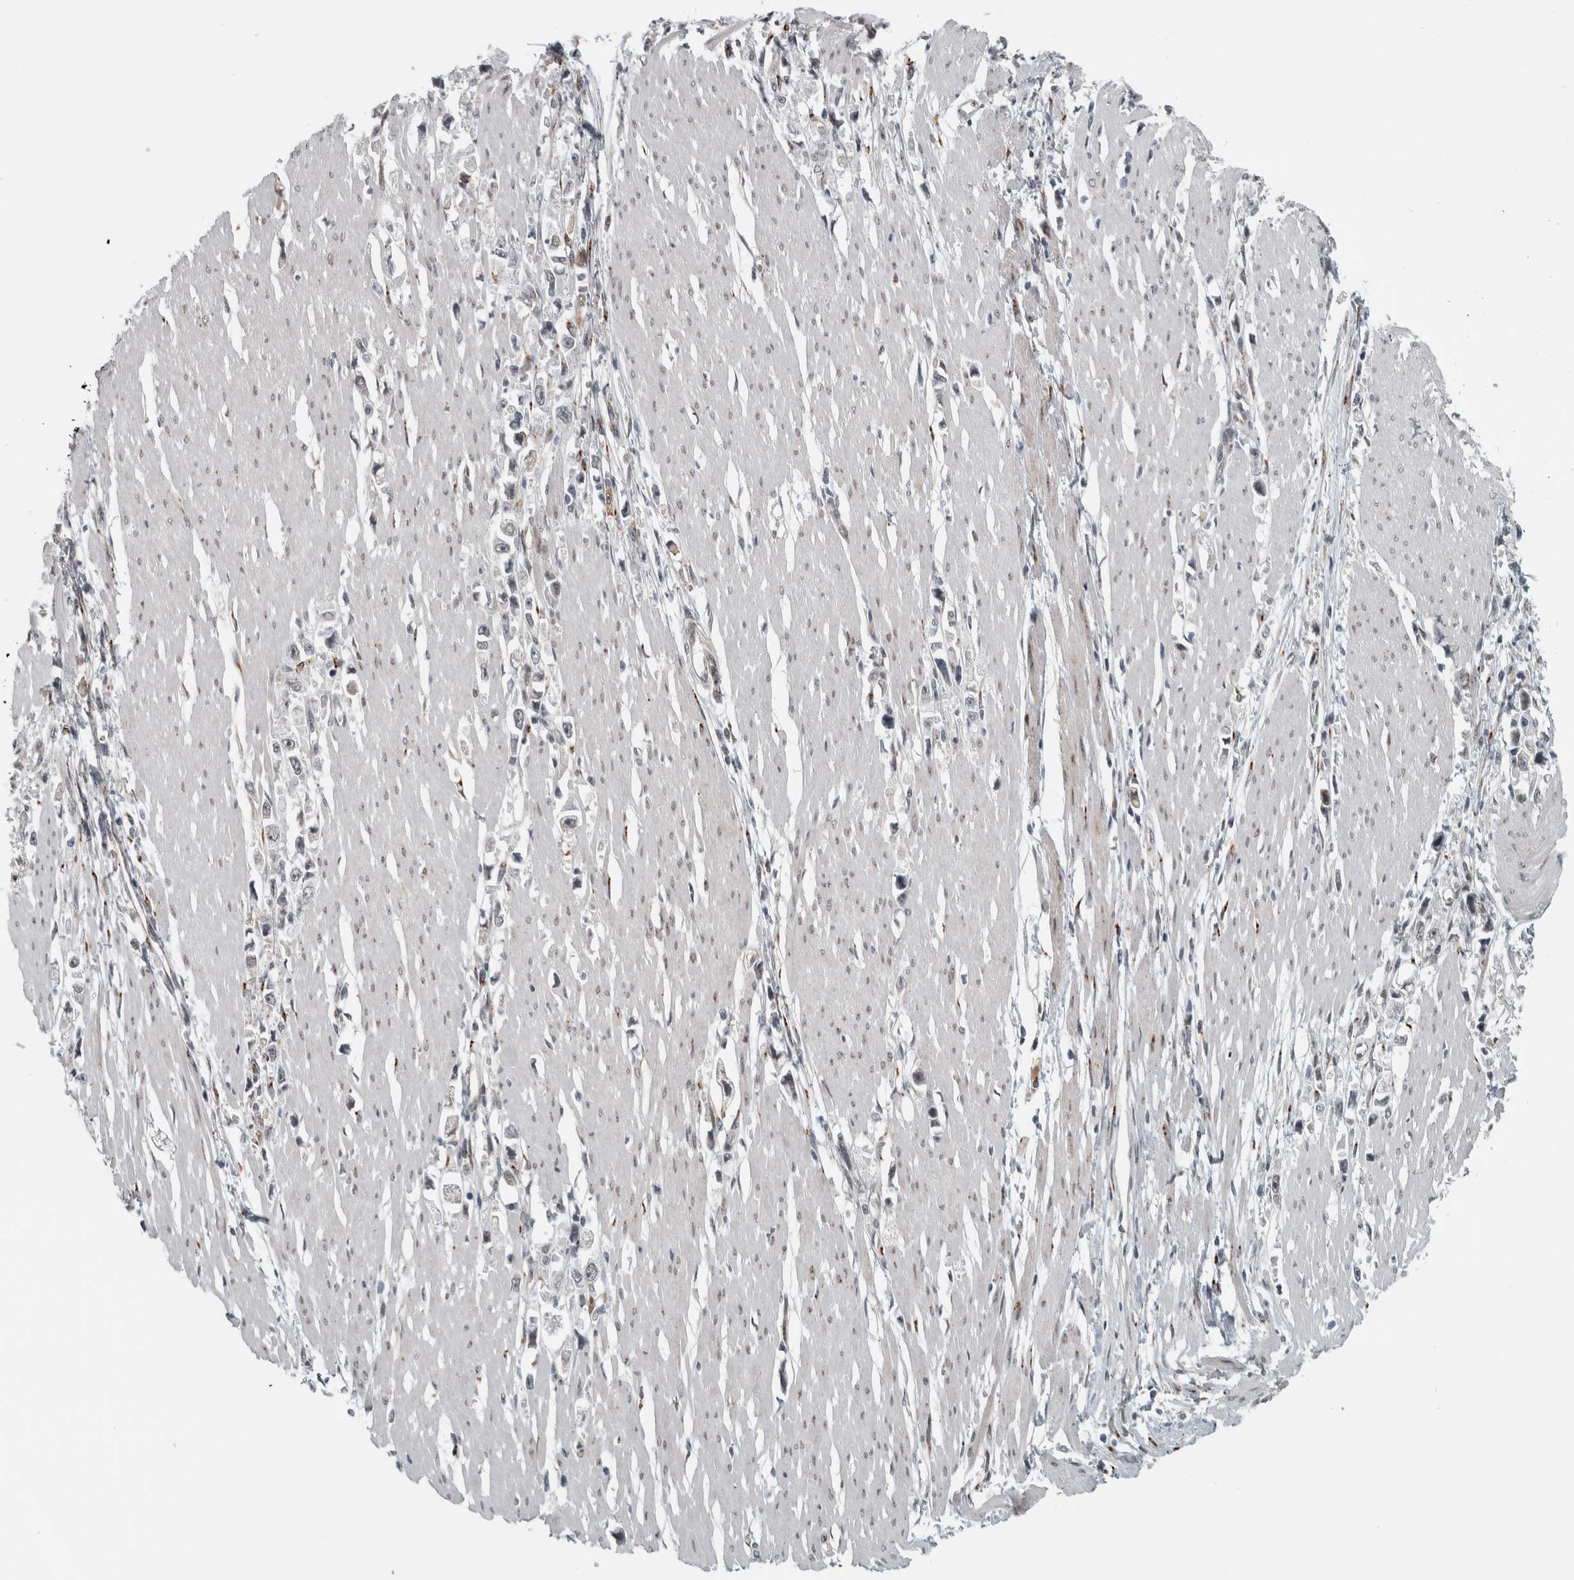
{"staining": {"intensity": "weak", "quantity": "<25%", "location": "nuclear"}, "tissue": "stomach cancer", "cell_type": "Tumor cells", "image_type": "cancer", "snomed": [{"axis": "morphology", "description": "Adenocarcinoma, NOS"}, {"axis": "topography", "description": "Stomach"}], "caption": "This image is of stomach cancer (adenocarcinoma) stained with immunohistochemistry to label a protein in brown with the nuclei are counter-stained blue. There is no staining in tumor cells. (DAB (3,3'-diaminobenzidine) IHC, high magnification).", "gene": "ZMYND8", "patient": {"sex": "female", "age": 59}}